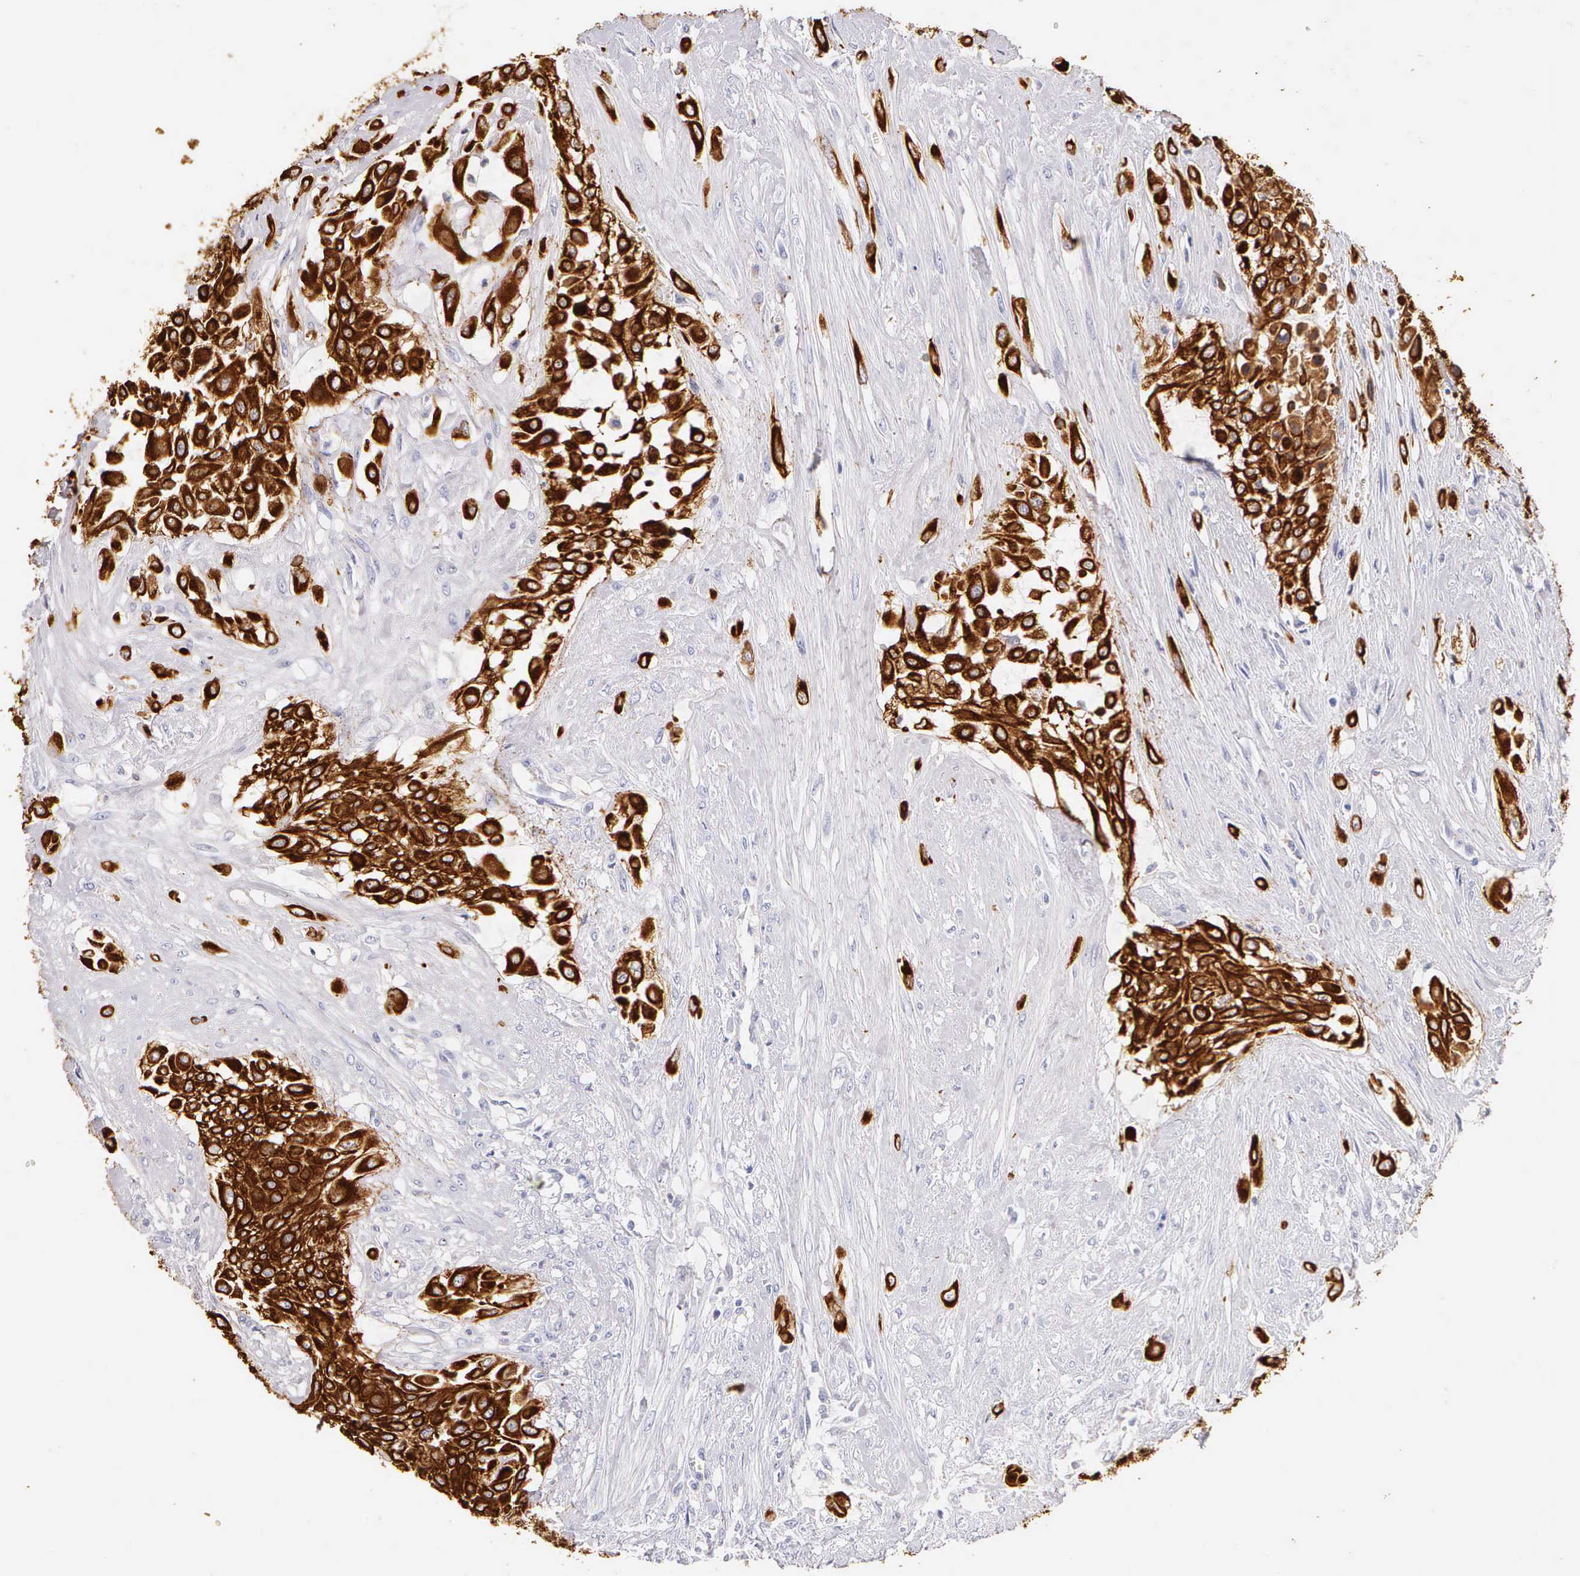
{"staining": {"intensity": "strong", "quantity": ">75%", "location": "cytoplasmic/membranous"}, "tissue": "urothelial cancer", "cell_type": "Tumor cells", "image_type": "cancer", "snomed": [{"axis": "morphology", "description": "Urothelial carcinoma, High grade"}, {"axis": "topography", "description": "Urinary bladder"}], "caption": "An image showing strong cytoplasmic/membranous expression in about >75% of tumor cells in urothelial cancer, as visualized by brown immunohistochemical staining.", "gene": "KRT17", "patient": {"sex": "male", "age": 57}}